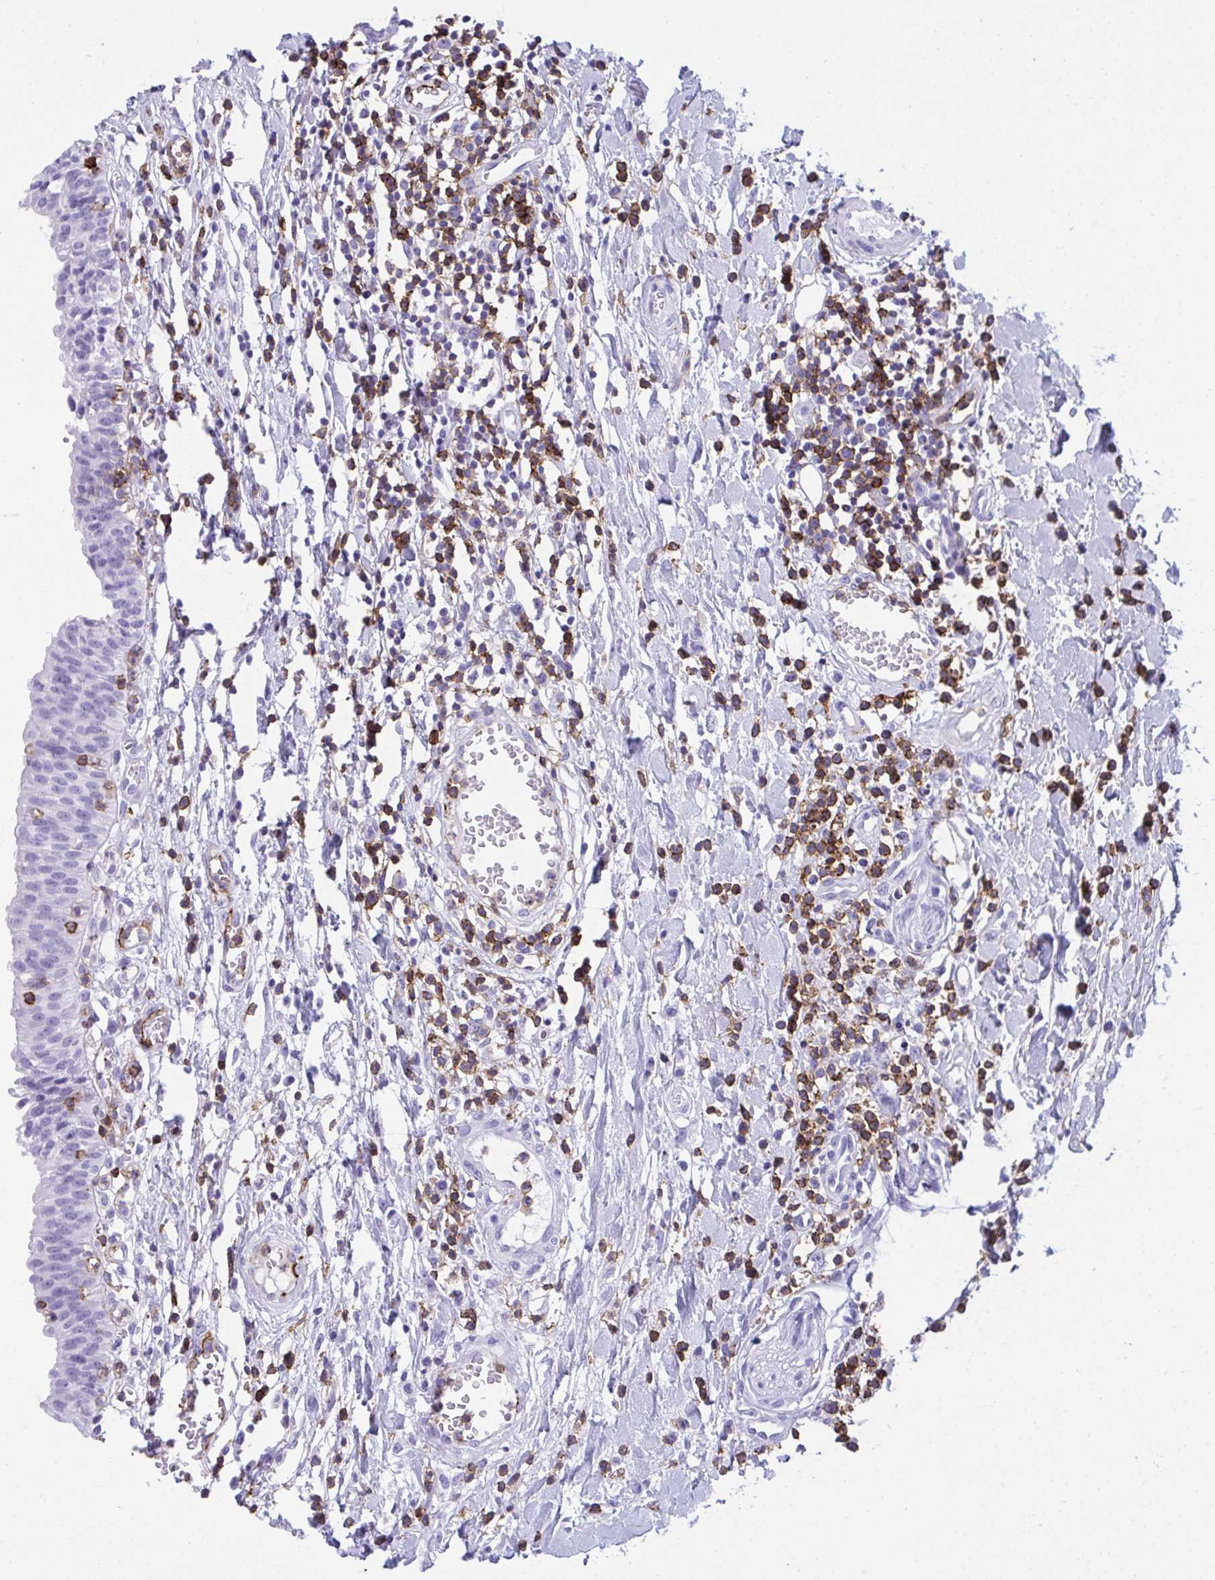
{"staining": {"intensity": "negative", "quantity": "none", "location": "none"}, "tissue": "urinary bladder", "cell_type": "Urothelial cells", "image_type": "normal", "snomed": [{"axis": "morphology", "description": "Normal tissue, NOS"}, {"axis": "topography", "description": "Urinary bladder"}], "caption": "DAB immunohistochemical staining of benign urinary bladder displays no significant positivity in urothelial cells.", "gene": "SPN", "patient": {"sex": "male", "age": 64}}